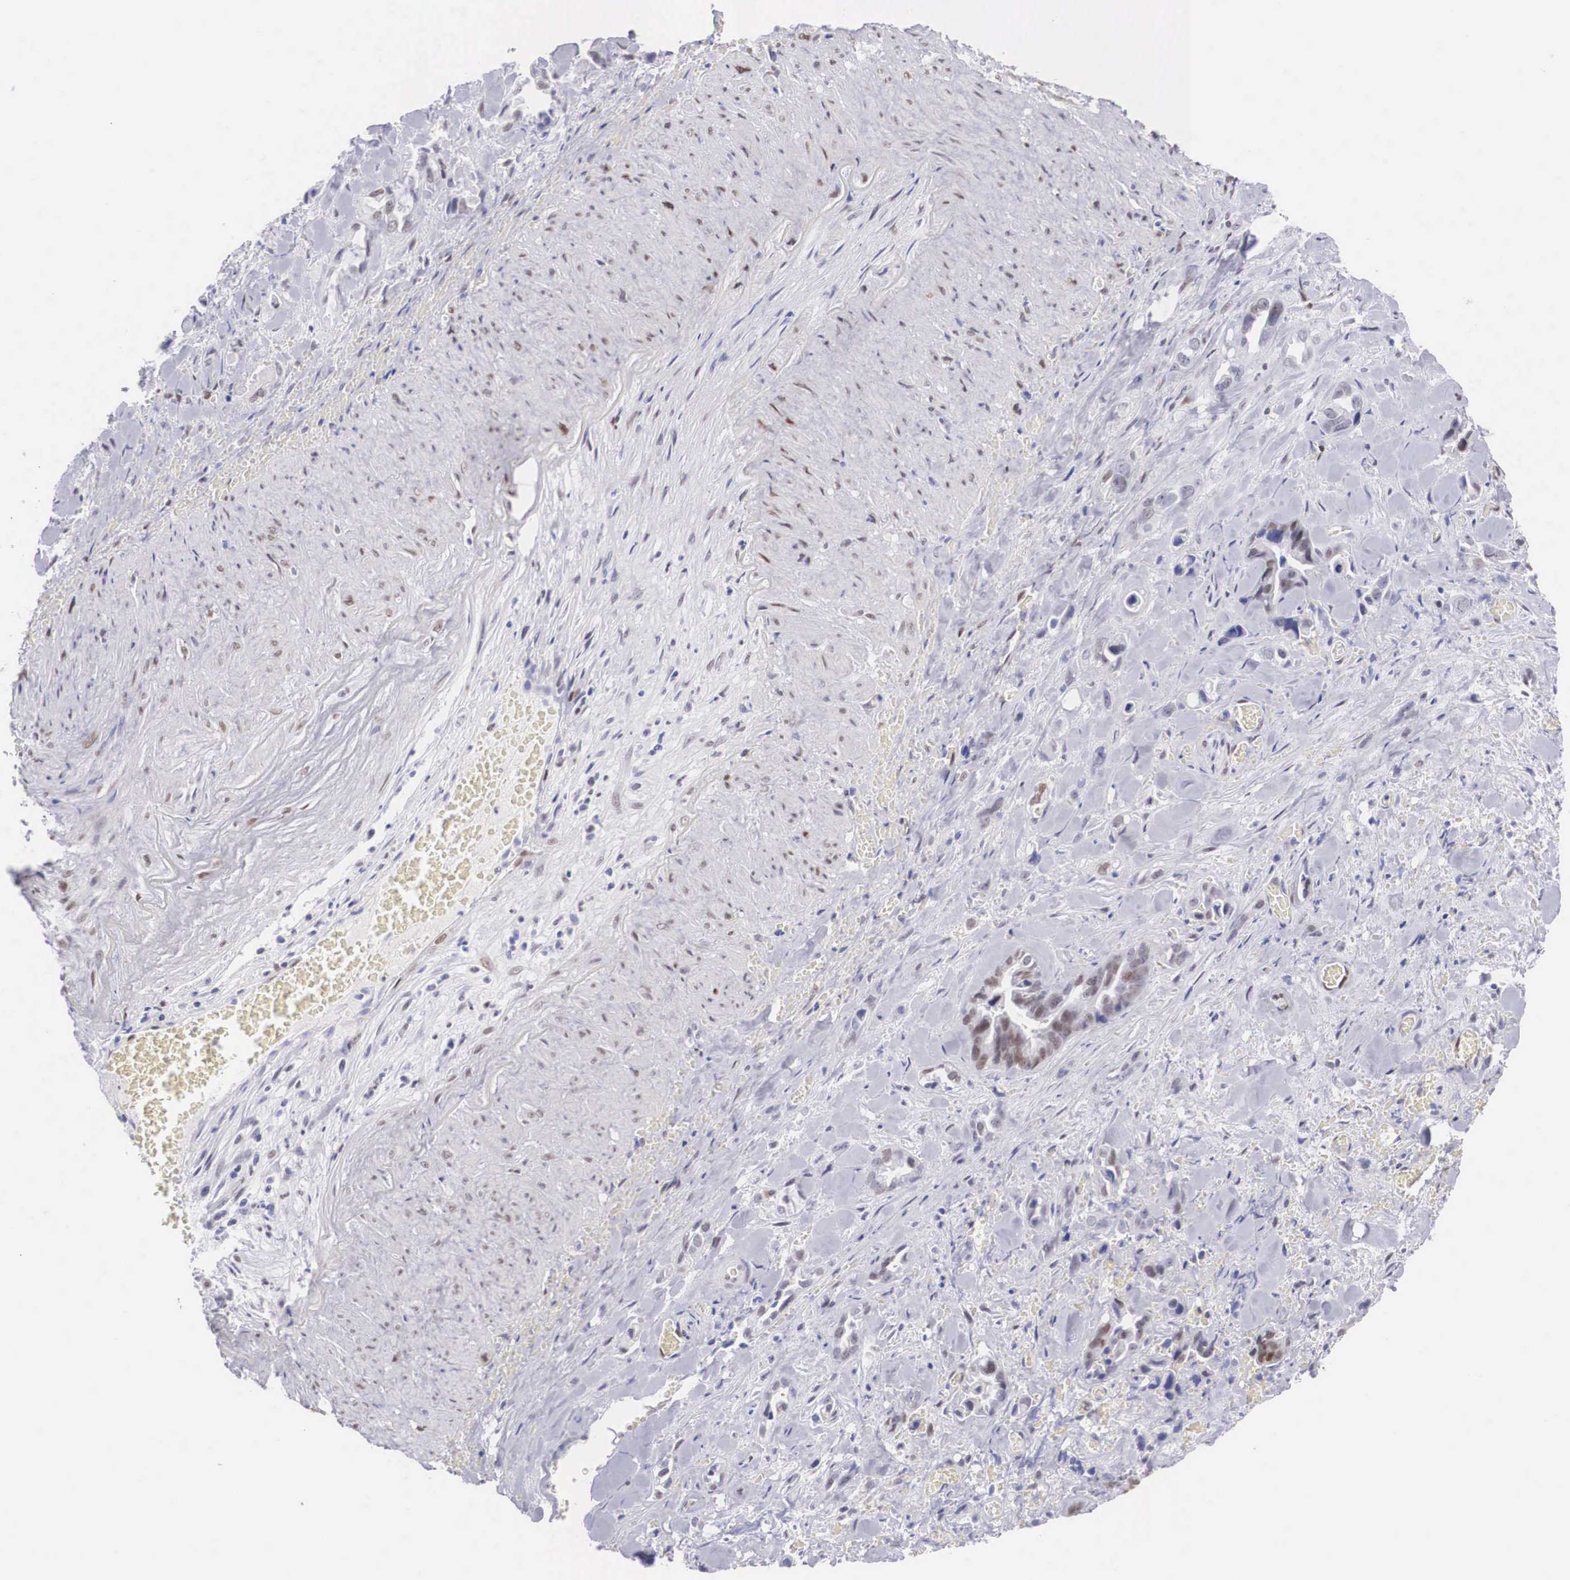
{"staining": {"intensity": "weak", "quantity": "25%-75%", "location": "nuclear"}, "tissue": "pancreatic cancer", "cell_type": "Tumor cells", "image_type": "cancer", "snomed": [{"axis": "morphology", "description": "Adenocarcinoma, NOS"}, {"axis": "topography", "description": "Pancreas"}], "caption": "Immunohistochemical staining of pancreatic cancer (adenocarcinoma) displays low levels of weak nuclear protein positivity in approximately 25%-75% of tumor cells.", "gene": "HMGN5", "patient": {"sex": "male", "age": 69}}